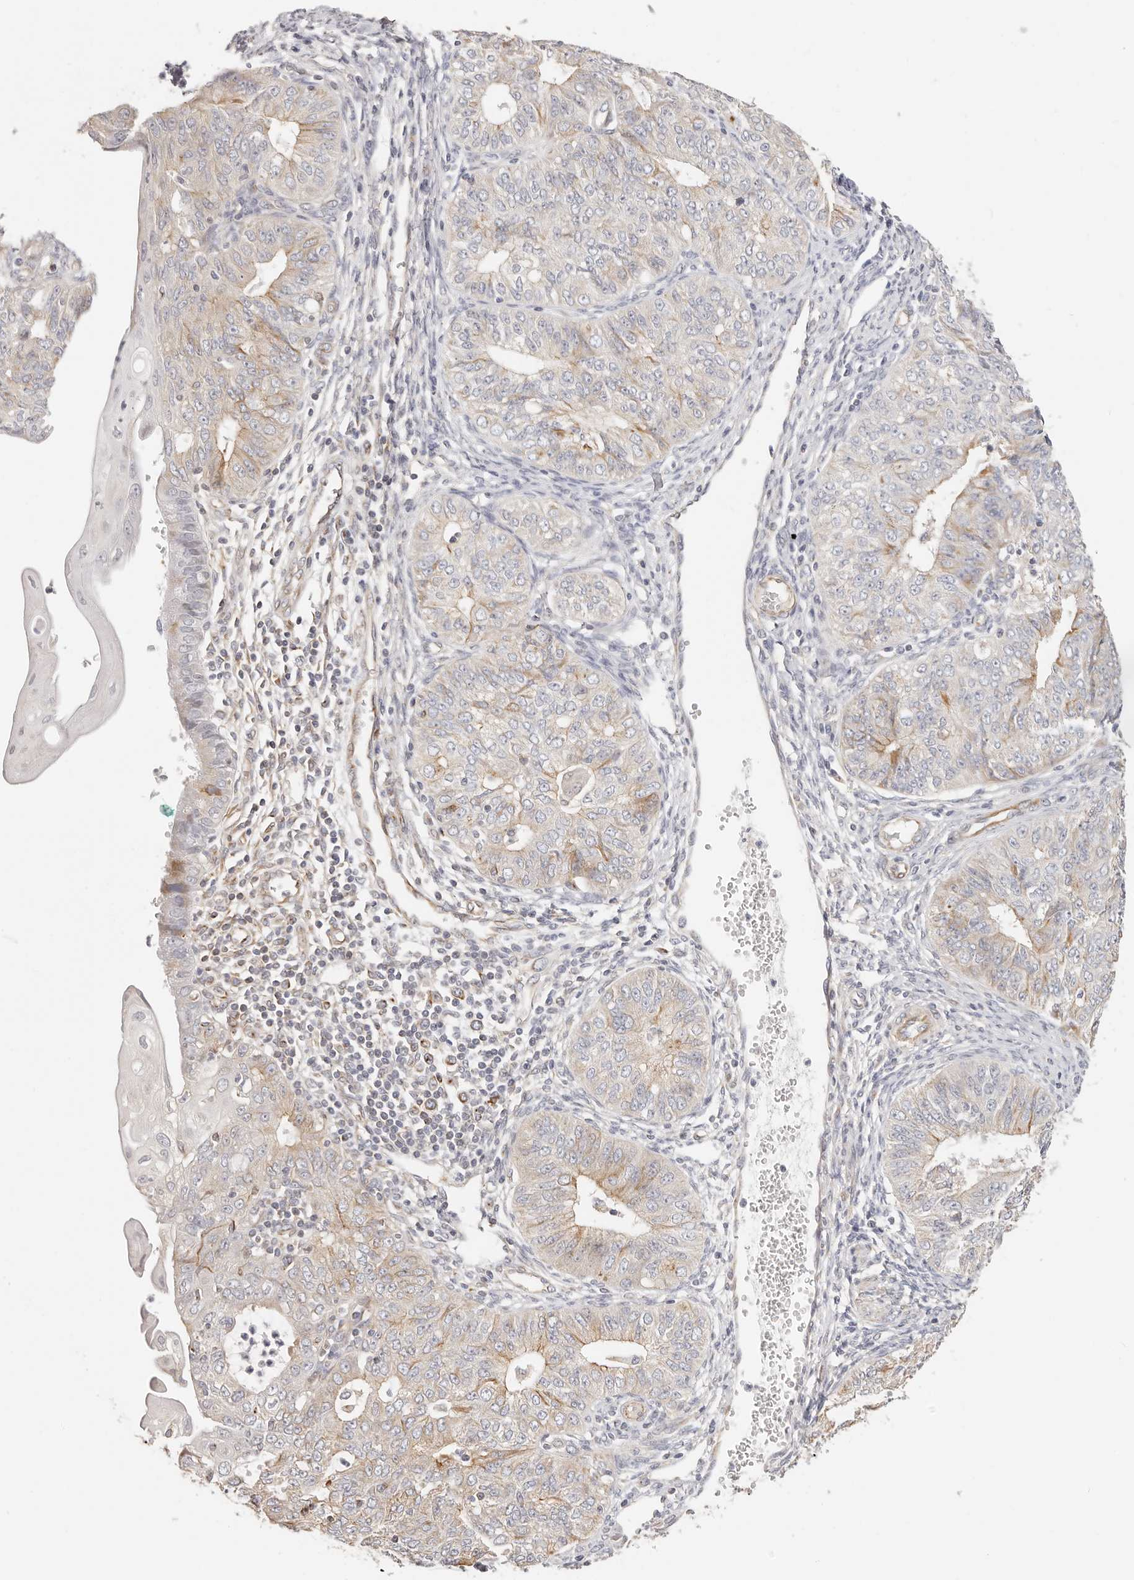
{"staining": {"intensity": "moderate", "quantity": "<25%", "location": "cytoplasmic/membranous"}, "tissue": "endometrial cancer", "cell_type": "Tumor cells", "image_type": "cancer", "snomed": [{"axis": "morphology", "description": "Adenocarcinoma, NOS"}, {"axis": "topography", "description": "Endometrium"}], "caption": "Tumor cells demonstrate low levels of moderate cytoplasmic/membranous staining in approximately <25% of cells in endometrial cancer (adenocarcinoma). (DAB (3,3'-diaminobenzidine) IHC with brightfield microscopy, high magnification).", "gene": "DTNBP1", "patient": {"sex": "female", "age": 32}}